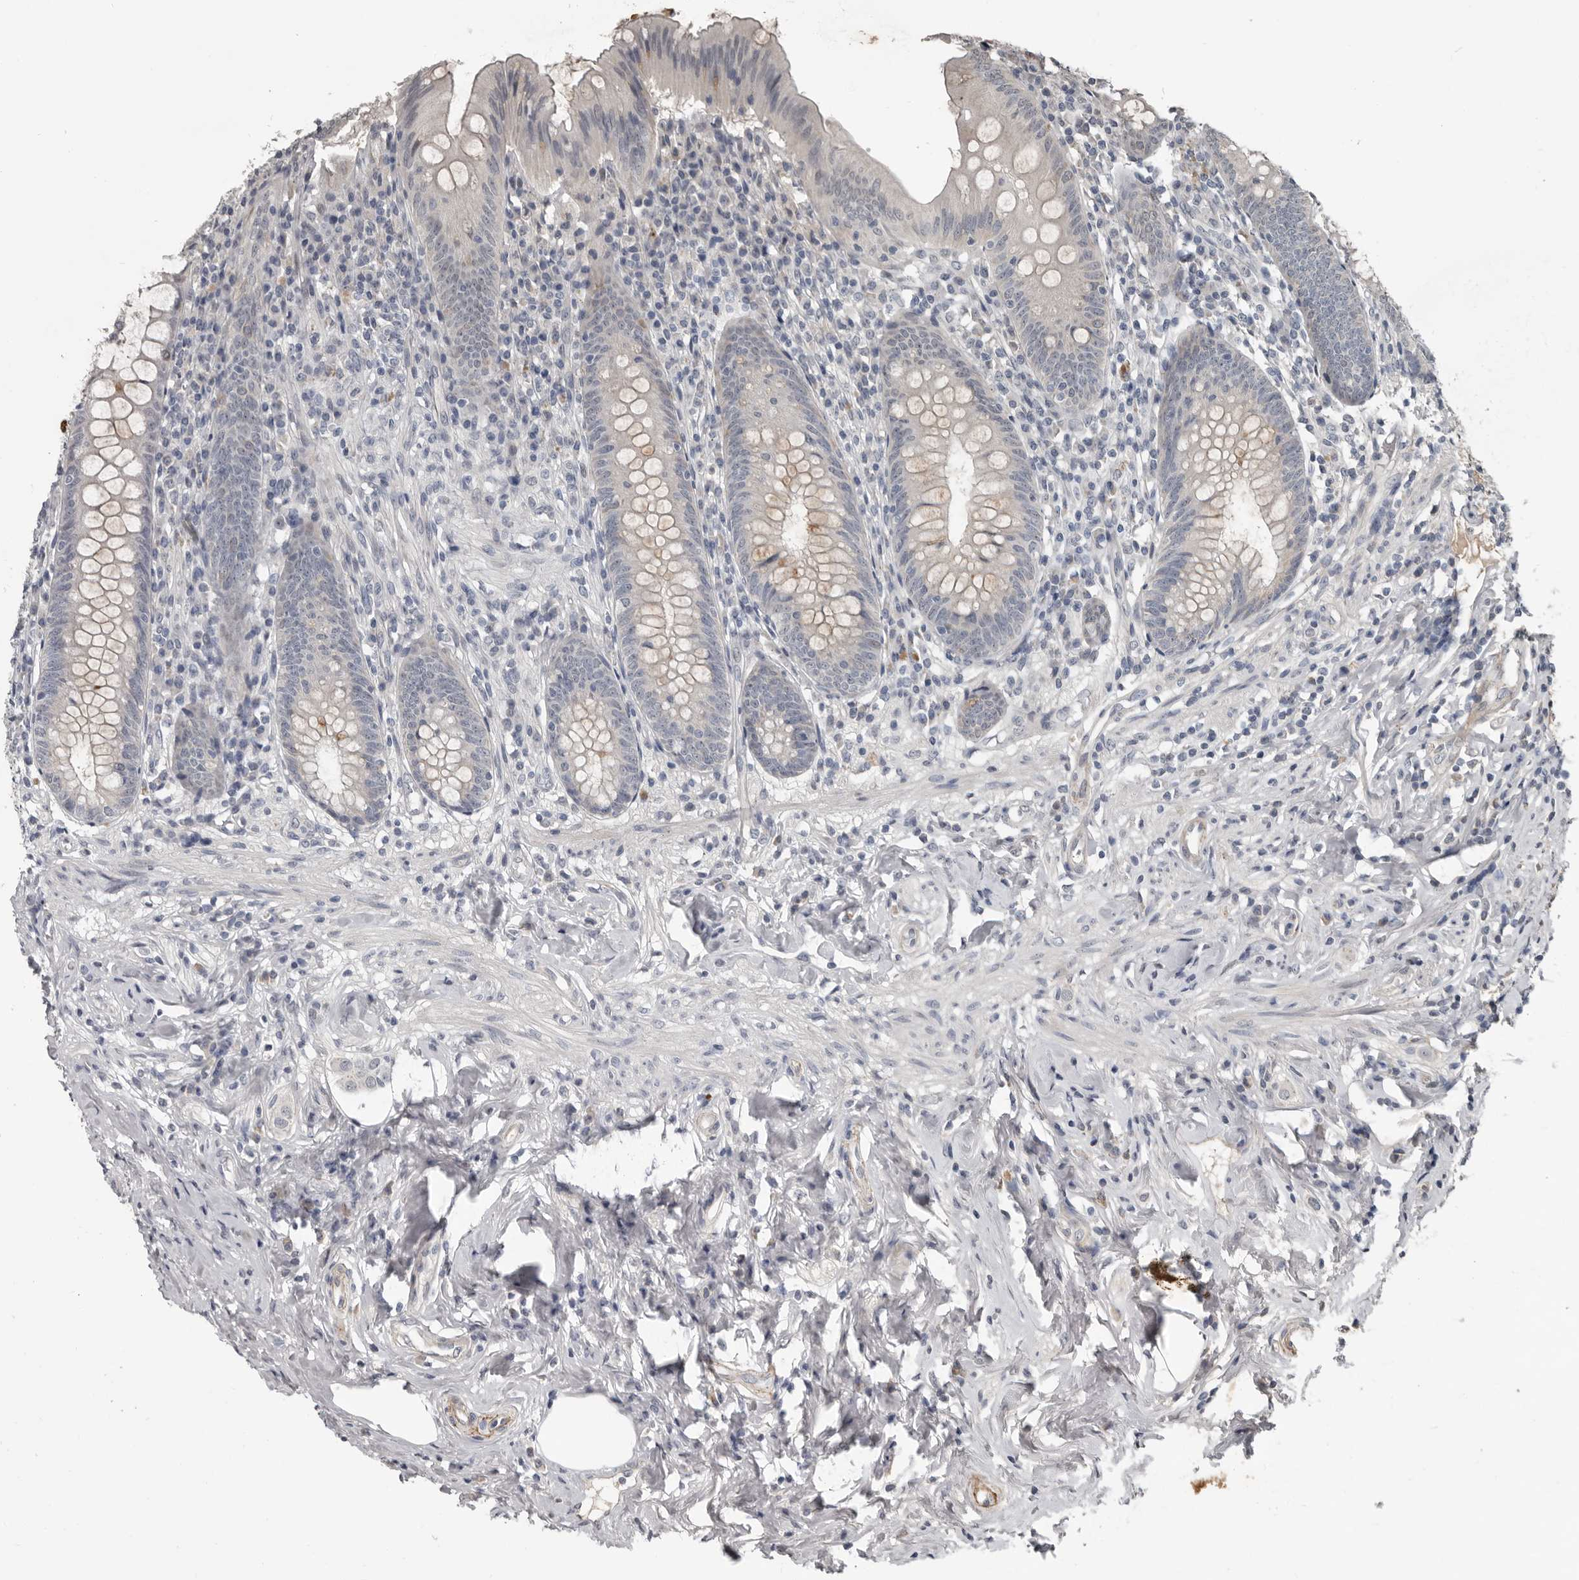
{"staining": {"intensity": "negative", "quantity": "none", "location": "none"}, "tissue": "appendix", "cell_type": "Glandular cells", "image_type": "normal", "snomed": [{"axis": "morphology", "description": "Normal tissue, NOS"}, {"axis": "topography", "description": "Appendix"}], "caption": "Glandular cells are negative for protein expression in normal human appendix. Nuclei are stained in blue.", "gene": "C1orf216", "patient": {"sex": "female", "age": 54}}